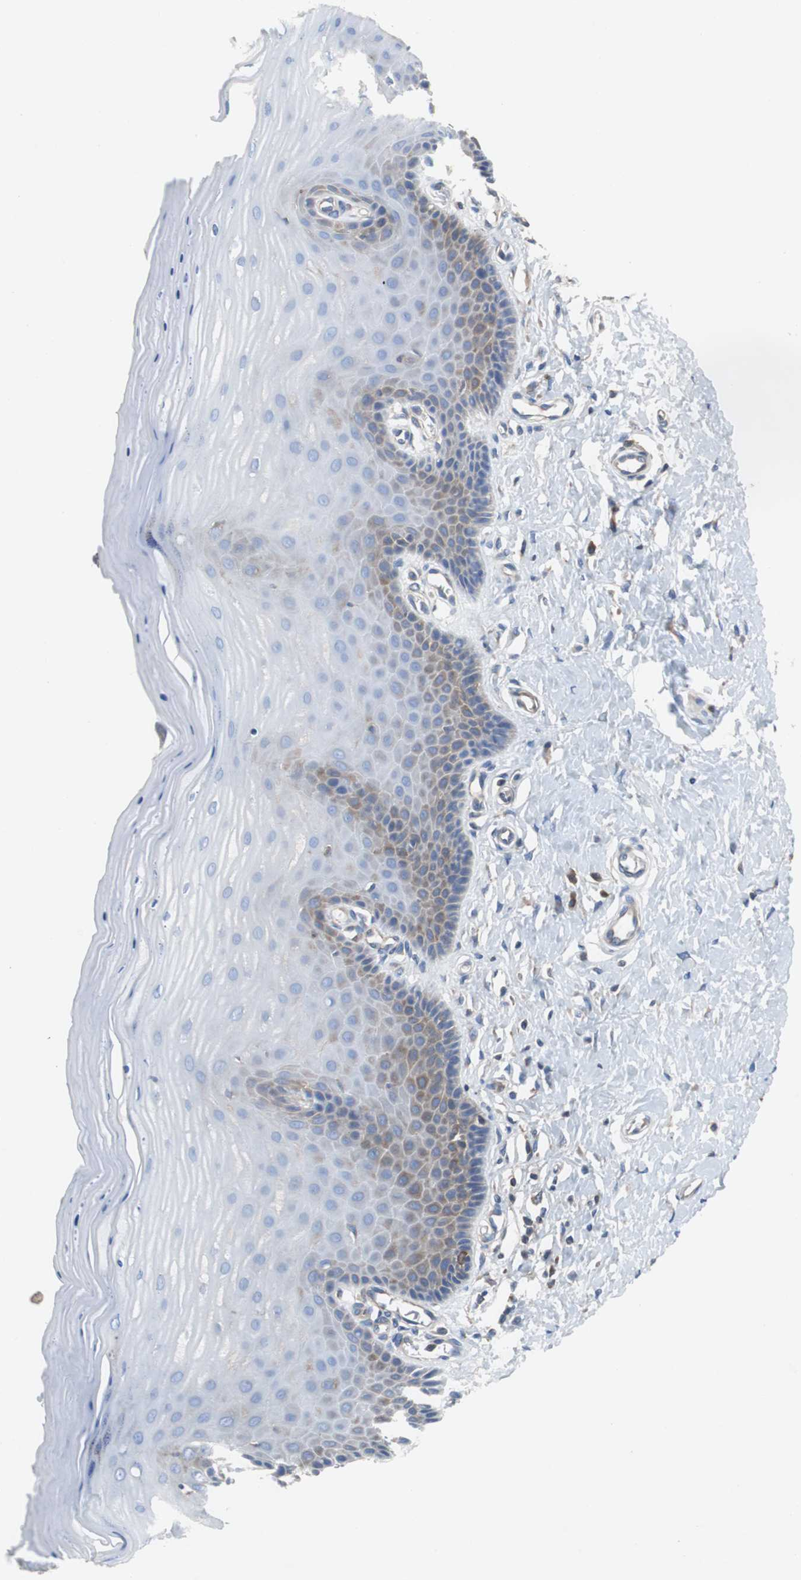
{"staining": {"intensity": "strong", "quantity": "25%-75%", "location": "cytoplasmic/membranous"}, "tissue": "cervix", "cell_type": "Glandular cells", "image_type": "normal", "snomed": [{"axis": "morphology", "description": "Normal tissue, NOS"}, {"axis": "topography", "description": "Cervix"}], "caption": "Benign cervix reveals strong cytoplasmic/membranous positivity in approximately 25%-75% of glandular cells, visualized by immunohistochemistry. Using DAB (brown) and hematoxylin (blue) stains, captured at high magnification using brightfield microscopy.", "gene": "GYS1", "patient": {"sex": "female", "age": 55}}